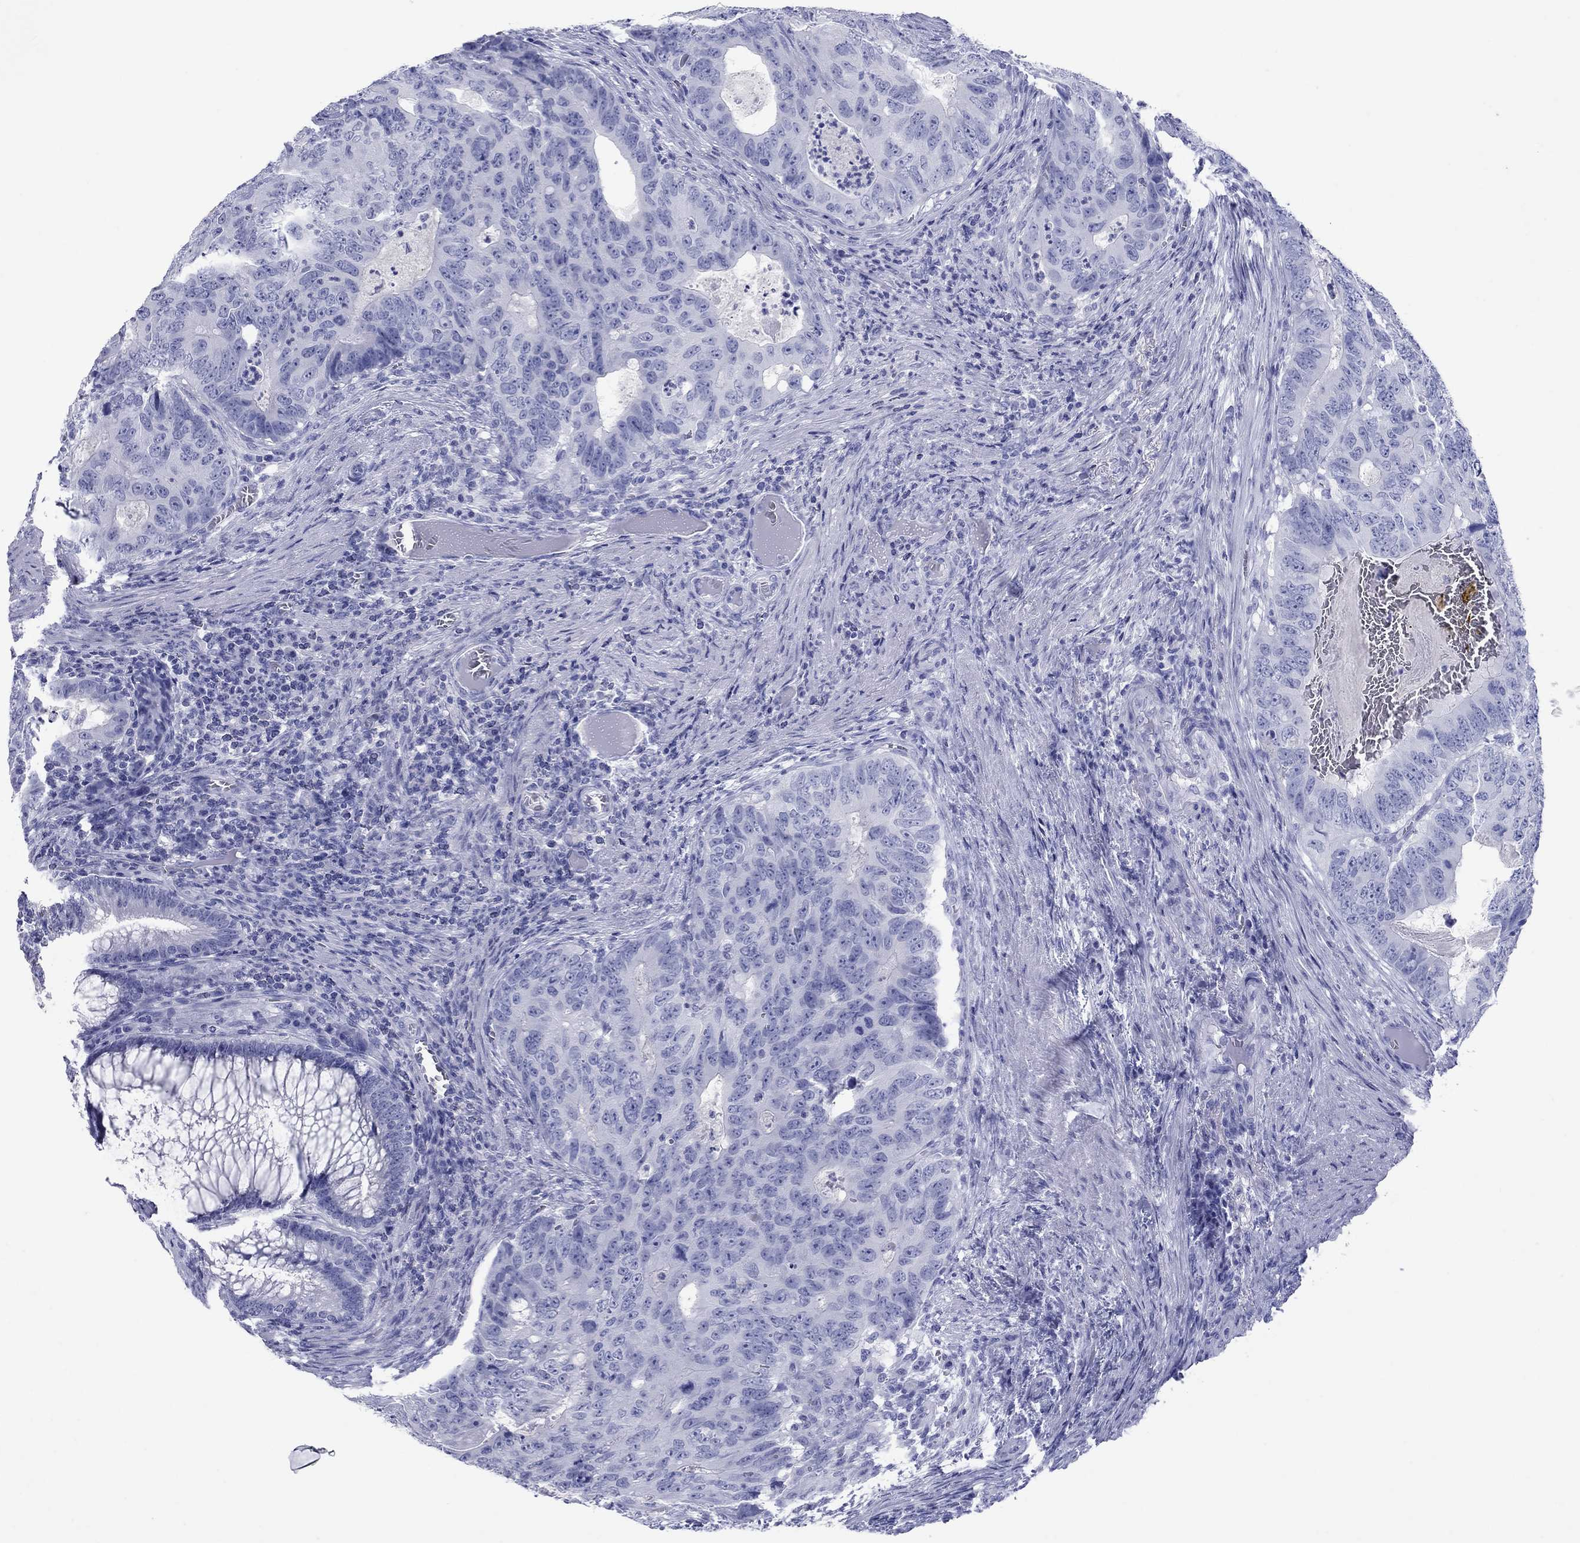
{"staining": {"intensity": "negative", "quantity": "none", "location": "none"}, "tissue": "colorectal cancer", "cell_type": "Tumor cells", "image_type": "cancer", "snomed": [{"axis": "morphology", "description": "Adenocarcinoma, NOS"}, {"axis": "topography", "description": "Colon"}], "caption": "Human colorectal cancer stained for a protein using immunohistochemistry displays no positivity in tumor cells.", "gene": "ATP4A", "patient": {"sex": "male", "age": 79}}